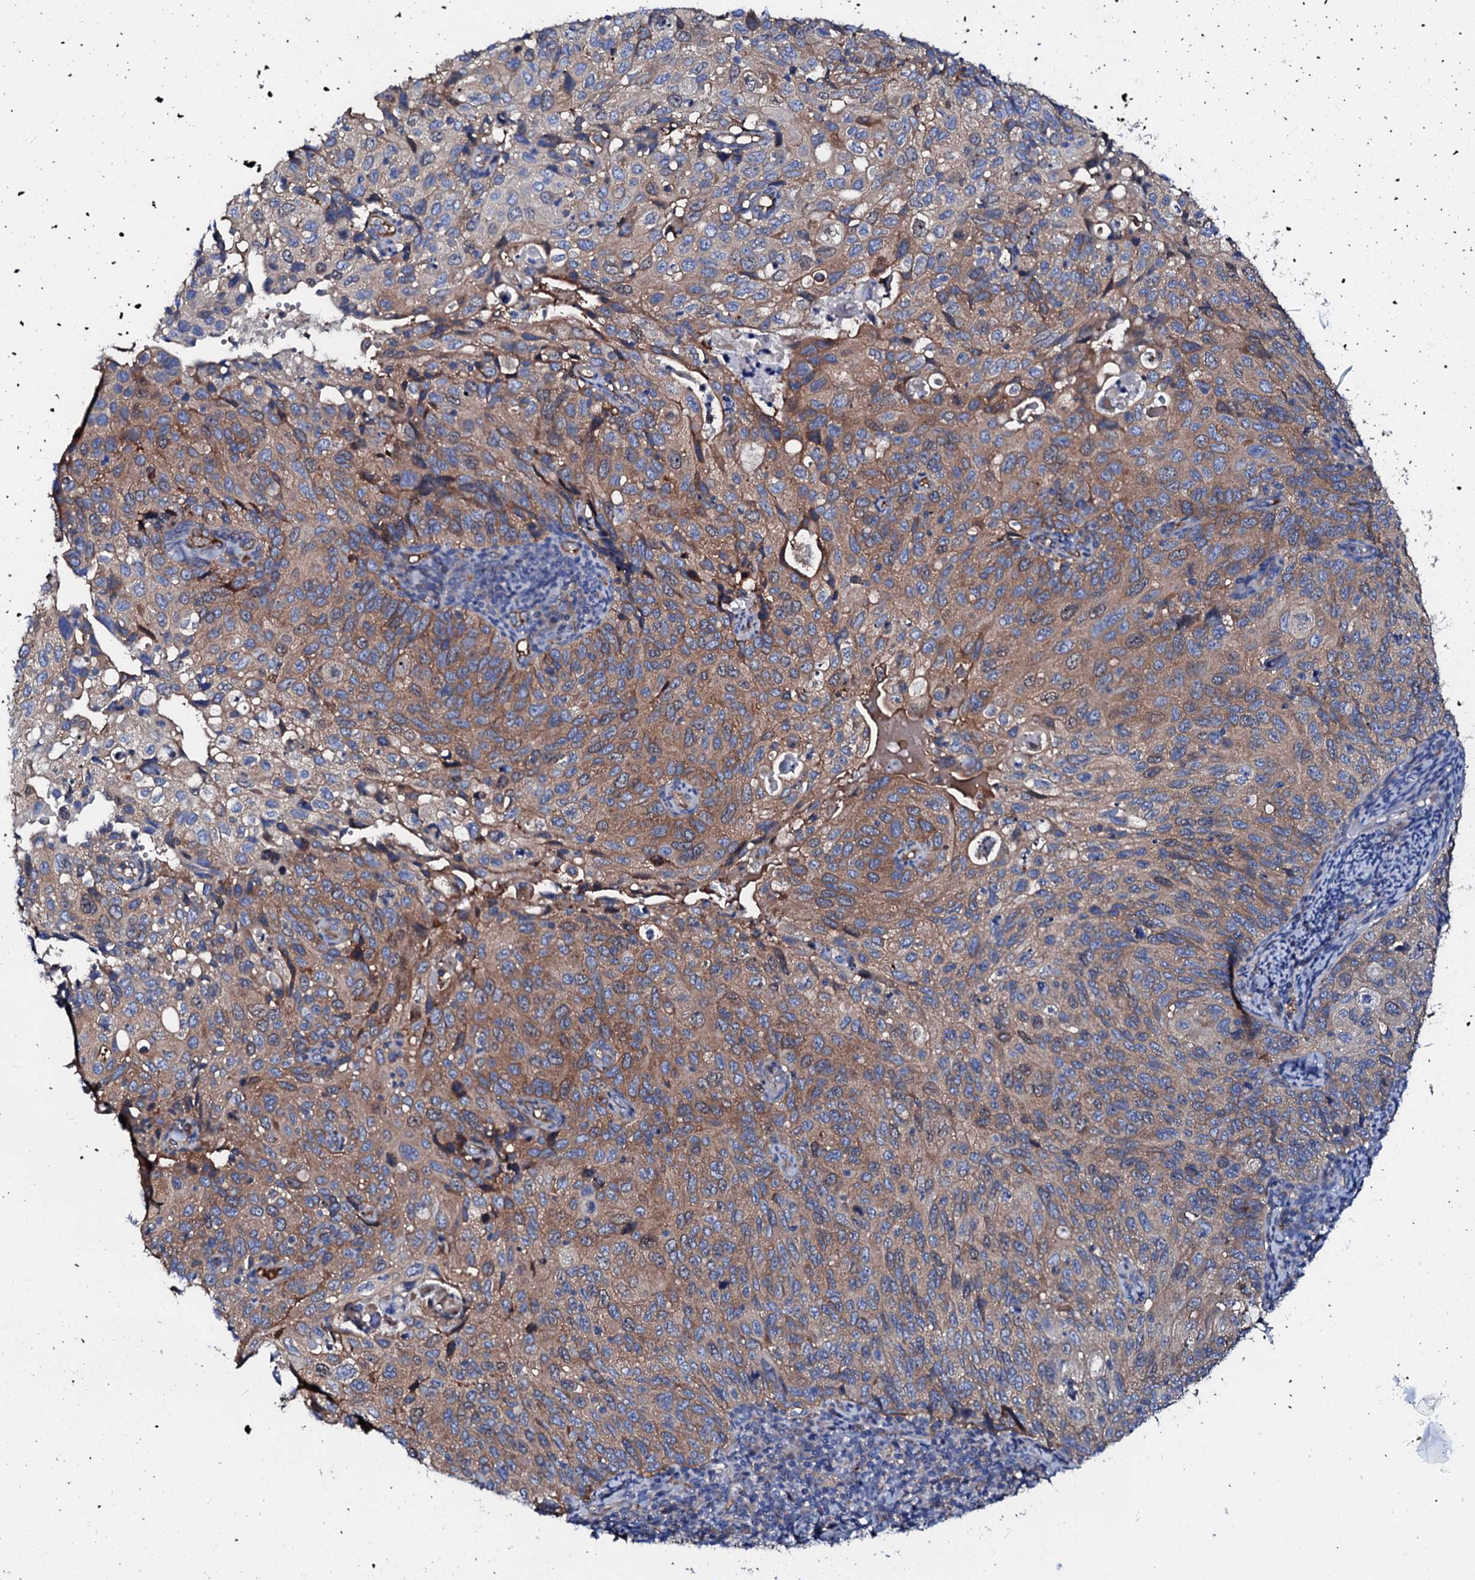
{"staining": {"intensity": "moderate", "quantity": "25%-75%", "location": "cytoplasmic/membranous"}, "tissue": "cervical cancer", "cell_type": "Tumor cells", "image_type": "cancer", "snomed": [{"axis": "morphology", "description": "Squamous cell carcinoma, NOS"}, {"axis": "topography", "description": "Cervix"}], "caption": "Immunohistochemistry photomicrograph of human cervical cancer stained for a protein (brown), which exhibits medium levels of moderate cytoplasmic/membranous positivity in about 25%-75% of tumor cells.", "gene": "CSKMT", "patient": {"sex": "female", "age": 70}}